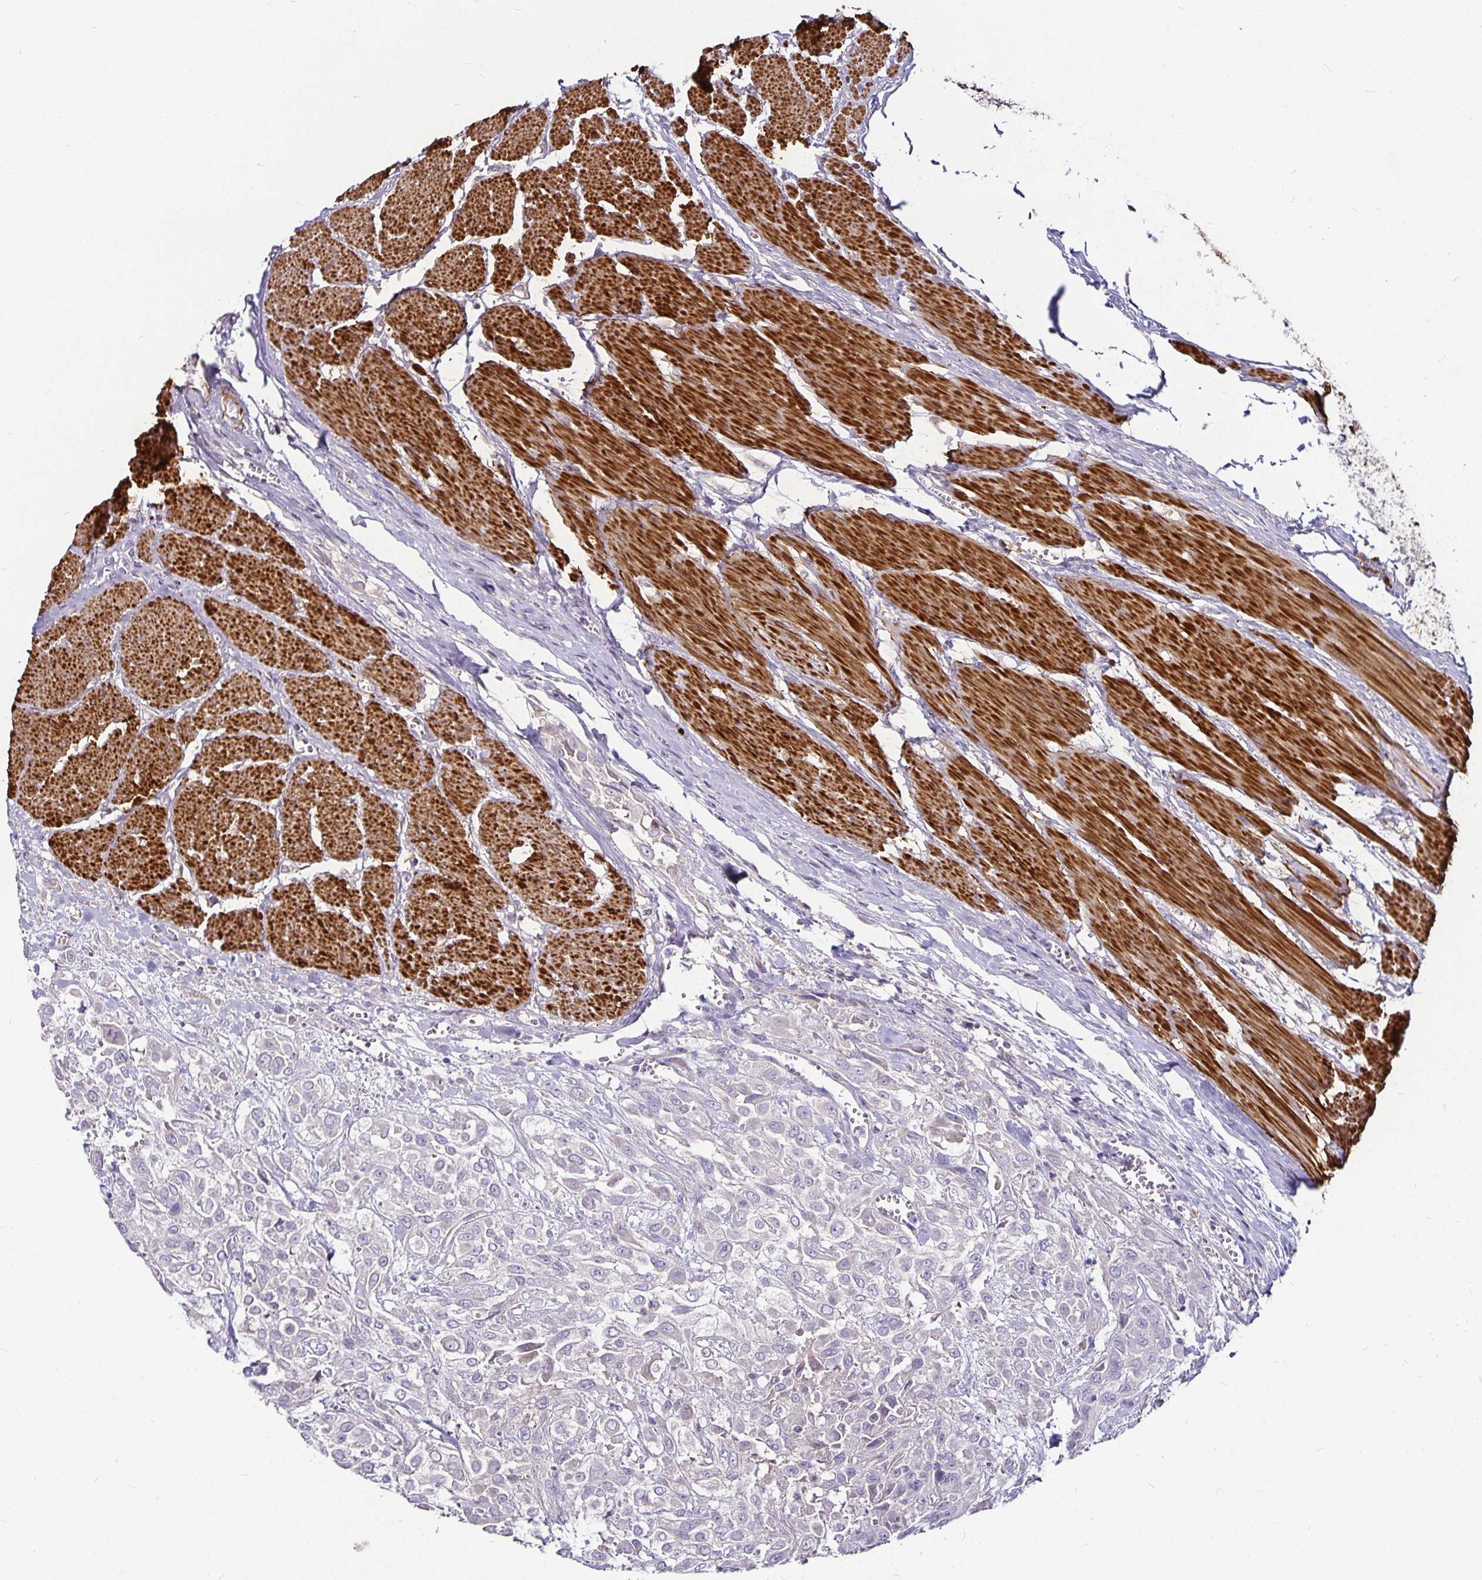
{"staining": {"intensity": "negative", "quantity": "none", "location": "none"}, "tissue": "urothelial cancer", "cell_type": "Tumor cells", "image_type": "cancer", "snomed": [{"axis": "morphology", "description": "Urothelial carcinoma, High grade"}, {"axis": "topography", "description": "Urinary bladder"}], "caption": "The image demonstrates no staining of tumor cells in urothelial cancer.", "gene": "CA12", "patient": {"sex": "male", "age": 57}}